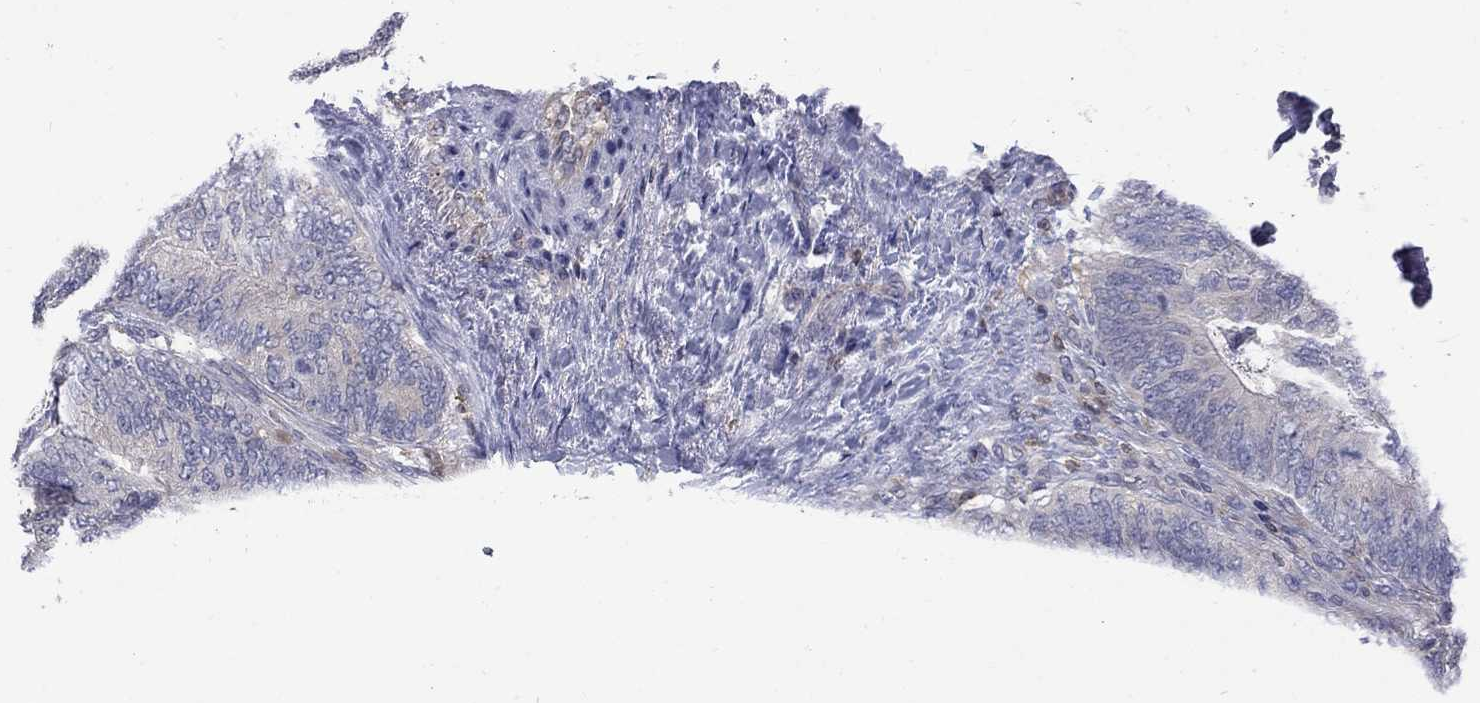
{"staining": {"intensity": "negative", "quantity": "none", "location": "none"}, "tissue": "colorectal cancer", "cell_type": "Tumor cells", "image_type": "cancer", "snomed": [{"axis": "morphology", "description": "Adenocarcinoma, NOS"}, {"axis": "topography", "description": "Colon"}], "caption": "High power microscopy photomicrograph of an immunohistochemistry micrograph of colorectal adenocarcinoma, revealing no significant staining in tumor cells.", "gene": "HKDC1", "patient": {"sex": "female", "age": 67}}